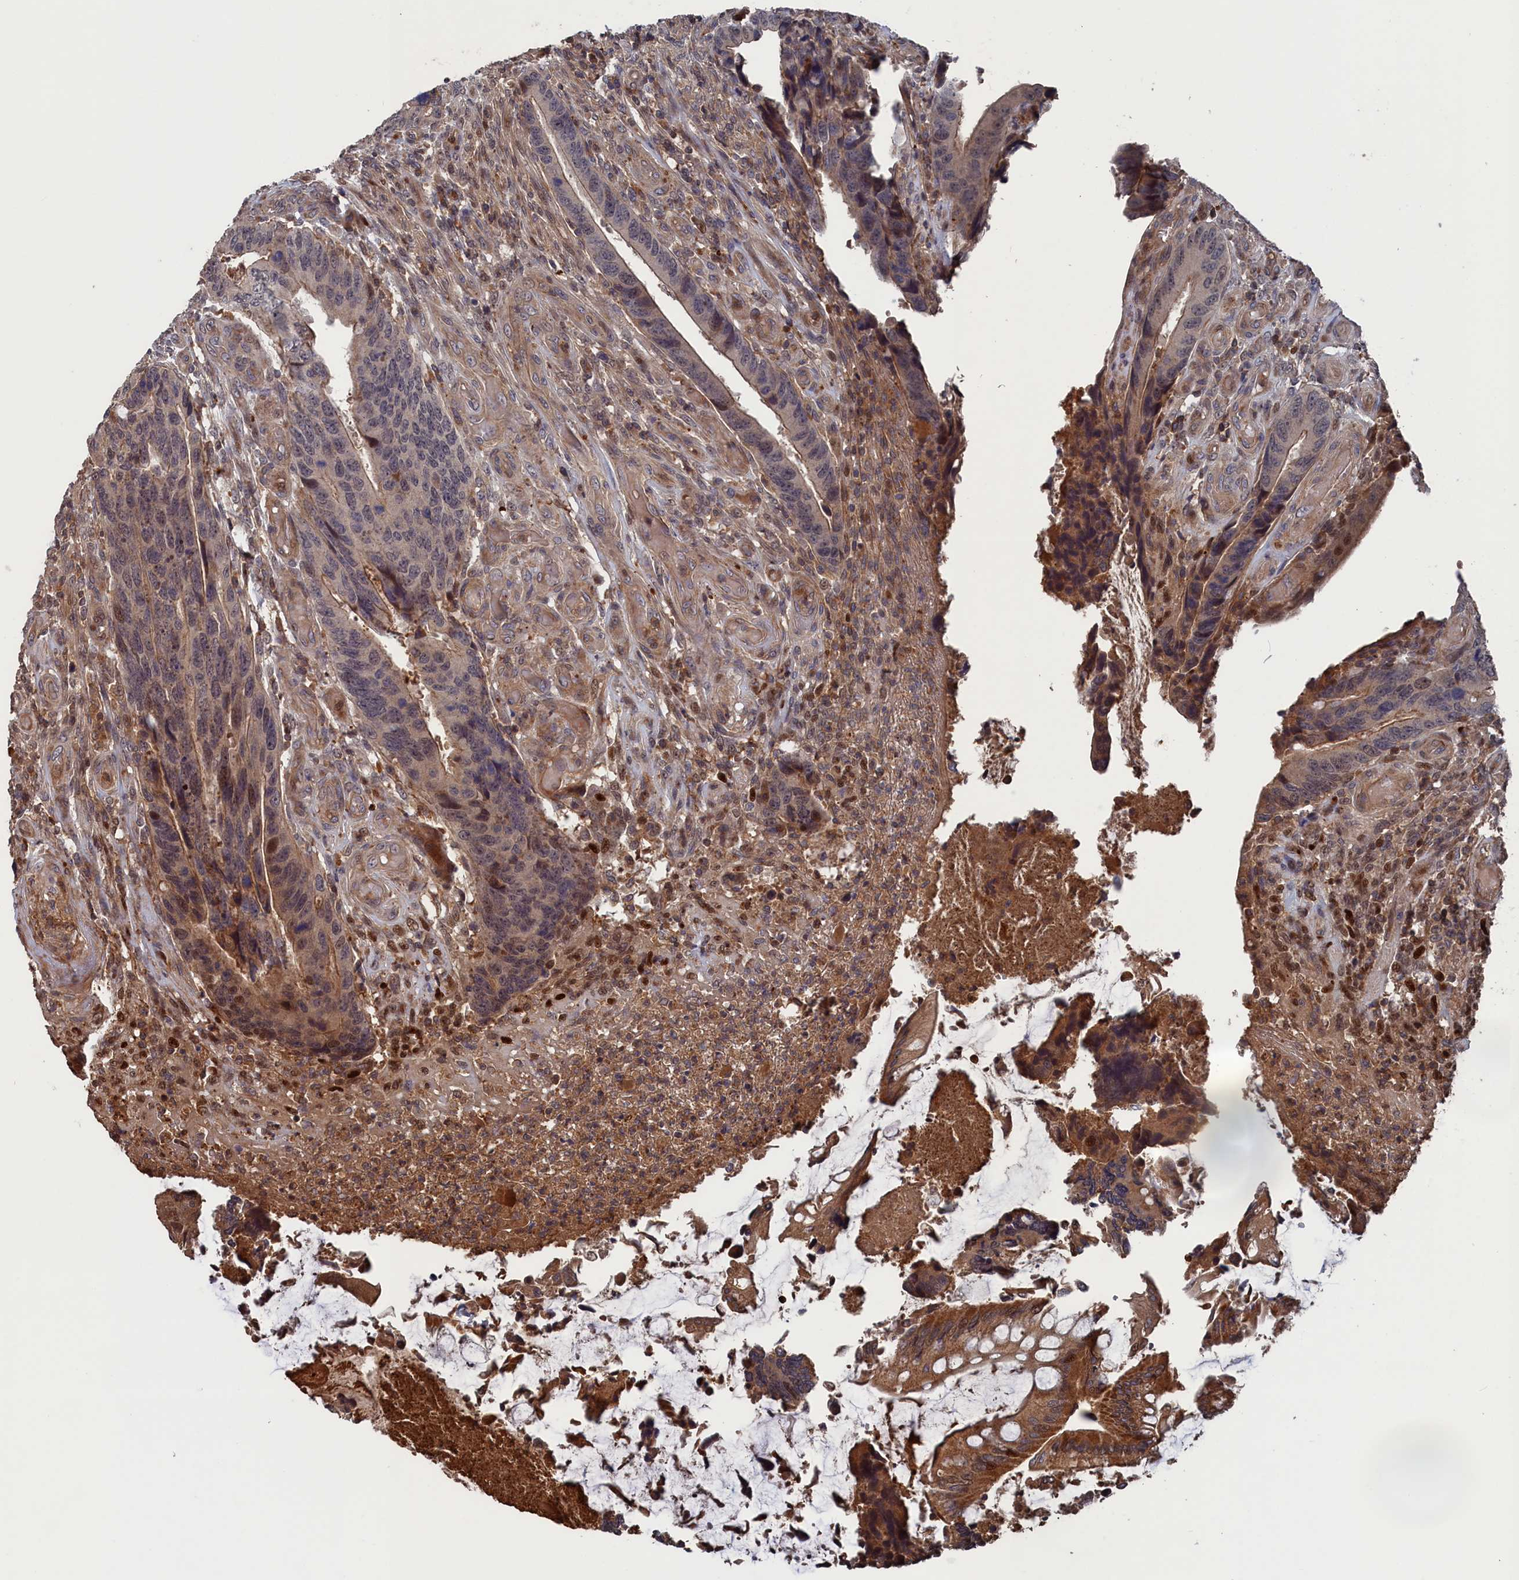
{"staining": {"intensity": "moderate", "quantity": "<25%", "location": "cytoplasmic/membranous,nuclear"}, "tissue": "colorectal cancer", "cell_type": "Tumor cells", "image_type": "cancer", "snomed": [{"axis": "morphology", "description": "Adenocarcinoma, NOS"}, {"axis": "topography", "description": "Colon"}], "caption": "DAB (3,3'-diaminobenzidine) immunohistochemical staining of adenocarcinoma (colorectal) exhibits moderate cytoplasmic/membranous and nuclear protein positivity in approximately <25% of tumor cells. Using DAB (3,3'-diaminobenzidine) (brown) and hematoxylin (blue) stains, captured at high magnification using brightfield microscopy.", "gene": "PLA2G15", "patient": {"sex": "male", "age": 87}}